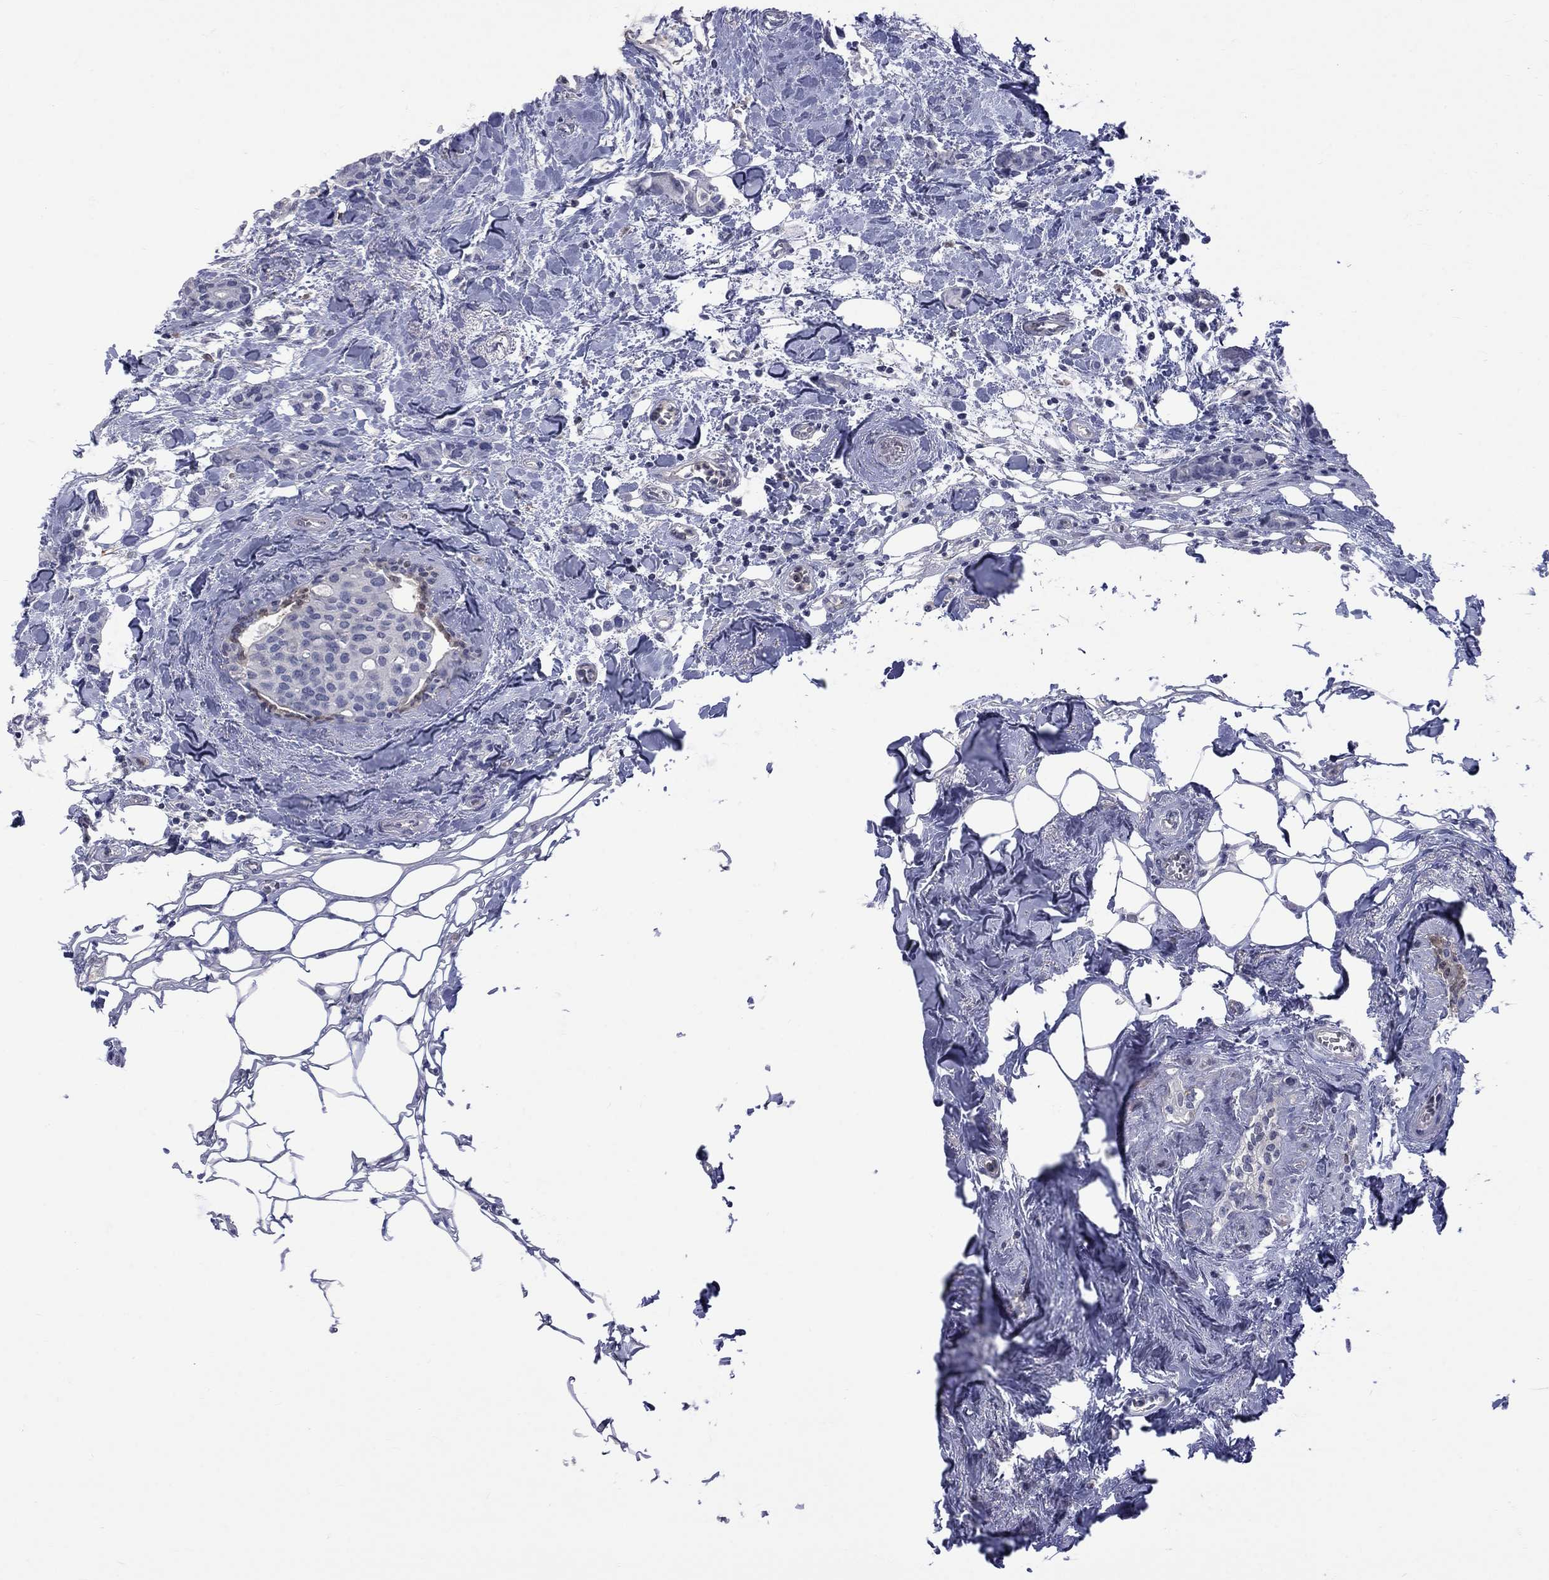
{"staining": {"intensity": "negative", "quantity": "none", "location": "none"}, "tissue": "breast cancer", "cell_type": "Tumor cells", "image_type": "cancer", "snomed": [{"axis": "morphology", "description": "Duct carcinoma"}, {"axis": "topography", "description": "Breast"}], "caption": "Immunohistochemistry (IHC) histopathology image of neoplastic tissue: human breast cancer (invasive ductal carcinoma) stained with DAB (3,3'-diaminobenzidine) exhibits no significant protein expression in tumor cells.", "gene": "HKDC1", "patient": {"sex": "female", "age": 83}}